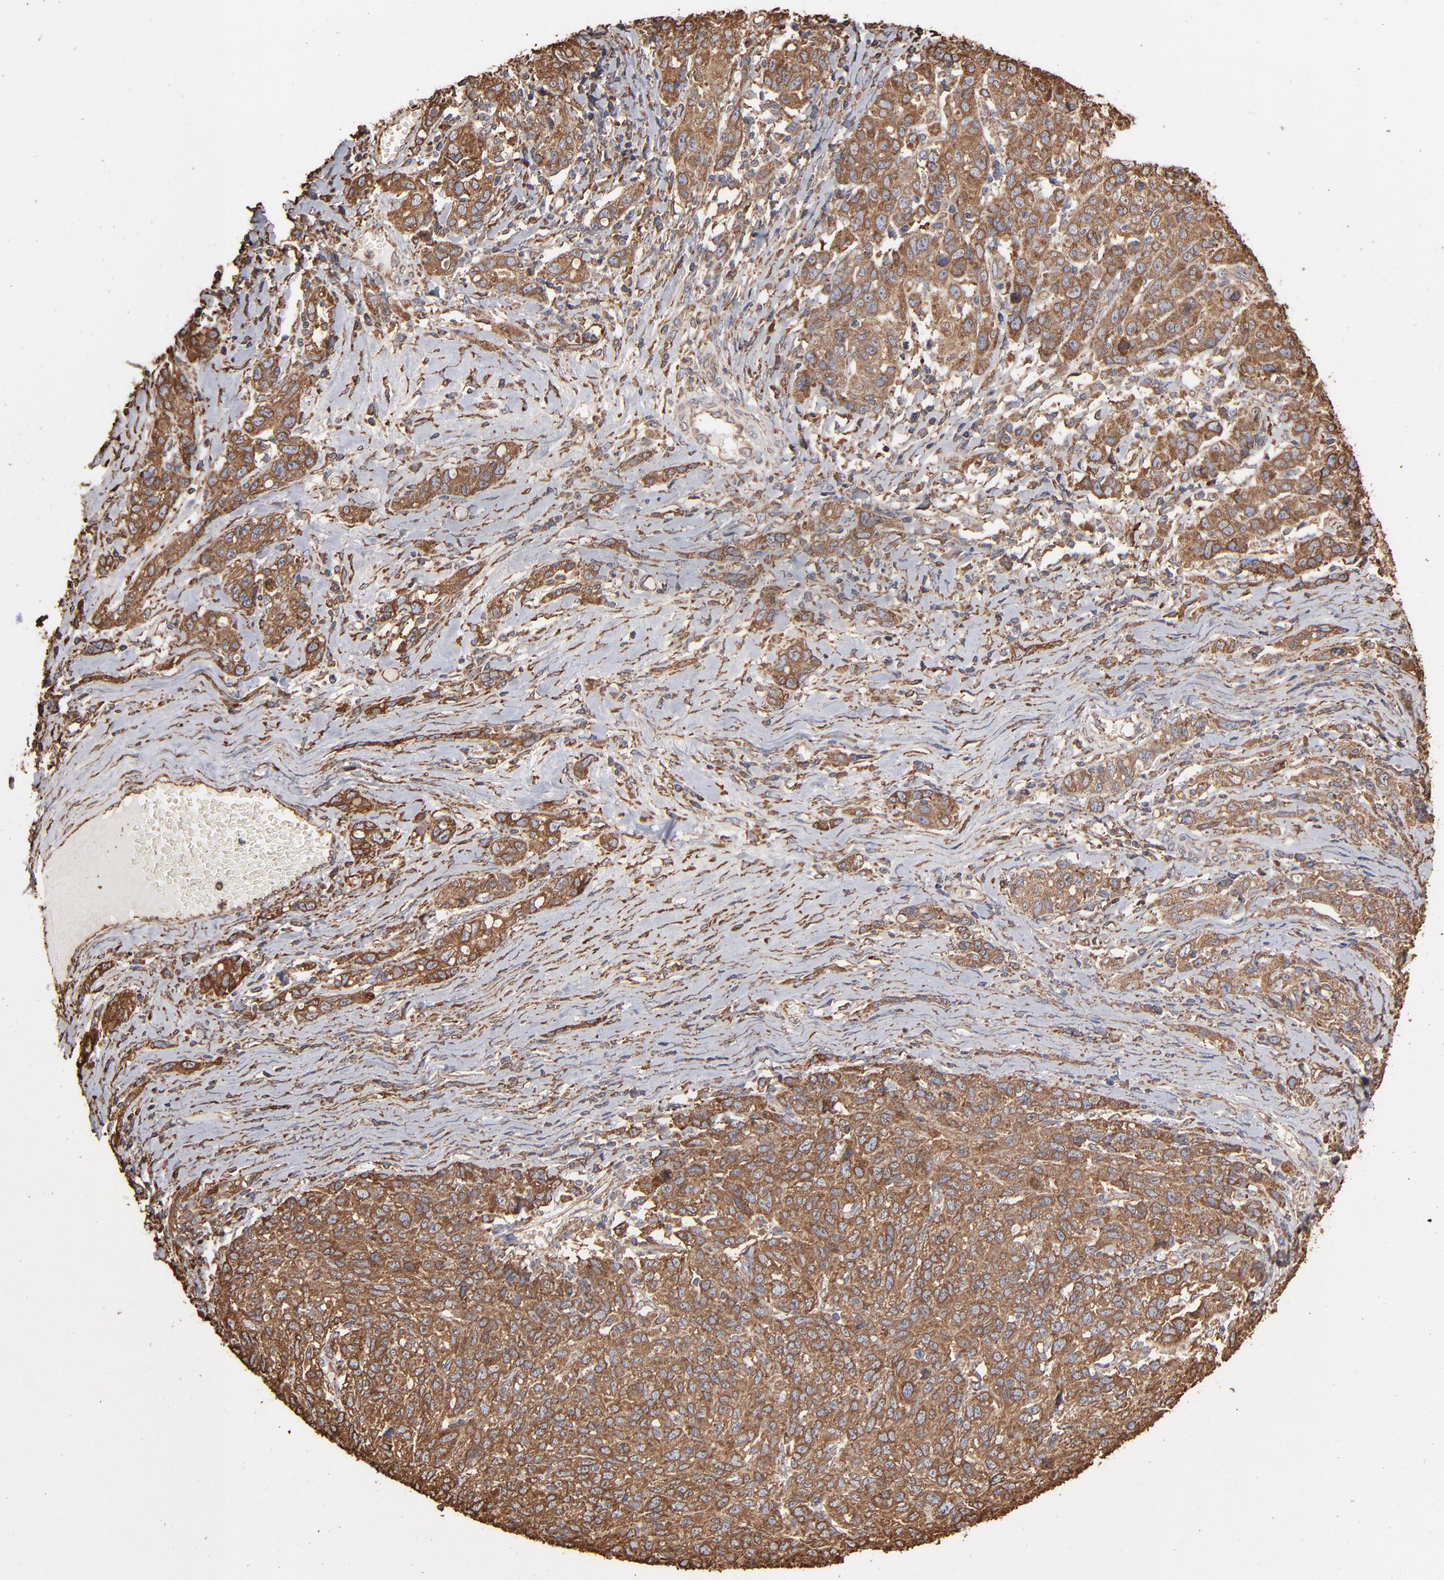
{"staining": {"intensity": "moderate", "quantity": ">75%", "location": "cytoplasmic/membranous"}, "tissue": "ovarian cancer", "cell_type": "Tumor cells", "image_type": "cancer", "snomed": [{"axis": "morphology", "description": "Cystadenocarcinoma, serous, NOS"}, {"axis": "topography", "description": "Ovary"}], "caption": "The histopathology image exhibits immunohistochemical staining of serous cystadenocarcinoma (ovarian). There is moderate cytoplasmic/membranous positivity is identified in about >75% of tumor cells.", "gene": "PDIA3", "patient": {"sex": "female", "age": 71}}